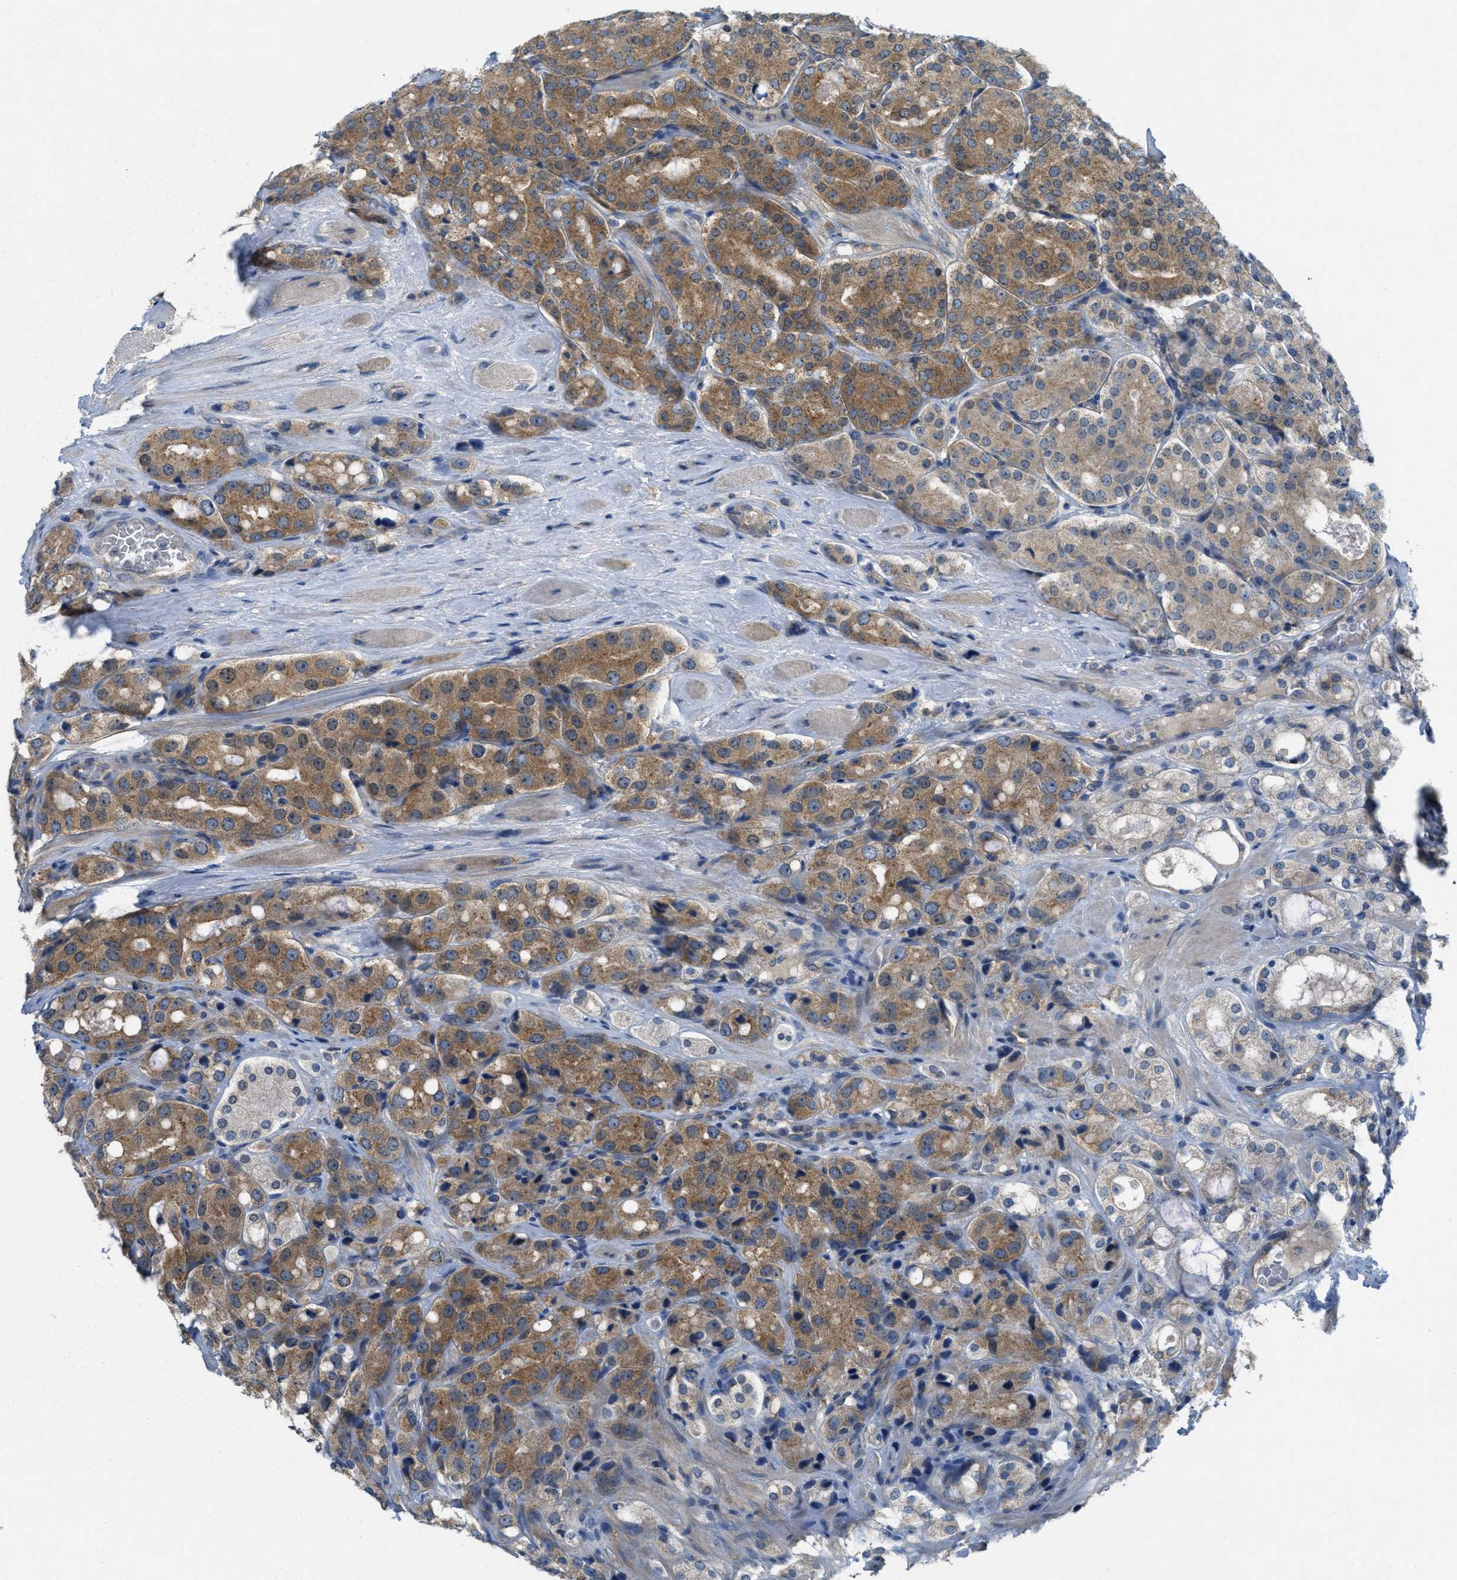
{"staining": {"intensity": "moderate", "quantity": ">75%", "location": "cytoplasmic/membranous"}, "tissue": "prostate cancer", "cell_type": "Tumor cells", "image_type": "cancer", "snomed": [{"axis": "morphology", "description": "Adenocarcinoma, High grade"}, {"axis": "topography", "description": "Prostate"}], "caption": "Moderate cytoplasmic/membranous expression is seen in approximately >75% of tumor cells in prostate cancer.", "gene": "ZFYVE9", "patient": {"sex": "male", "age": 65}}